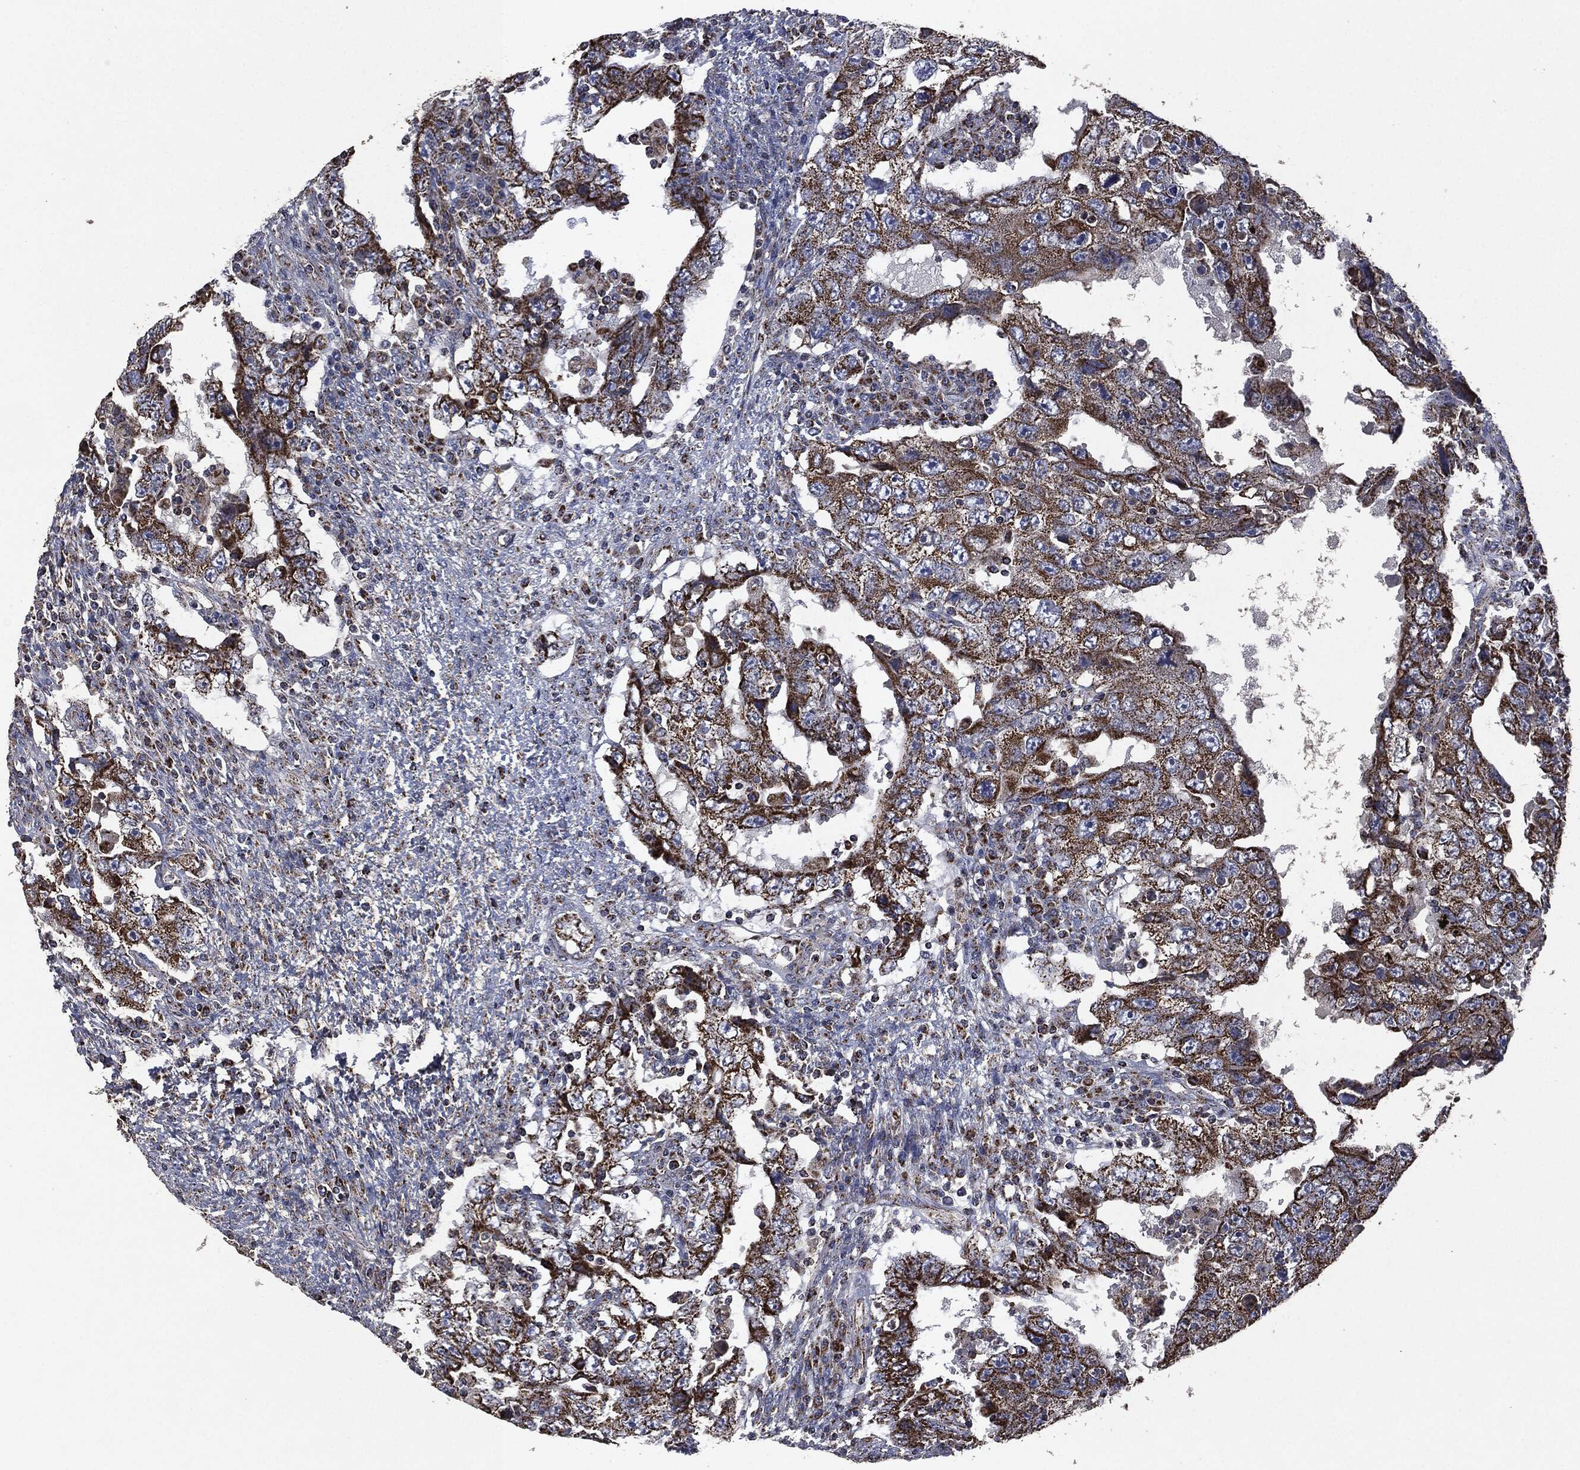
{"staining": {"intensity": "strong", "quantity": ">75%", "location": "cytoplasmic/membranous"}, "tissue": "testis cancer", "cell_type": "Tumor cells", "image_type": "cancer", "snomed": [{"axis": "morphology", "description": "Carcinoma, Embryonal, NOS"}, {"axis": "topography", "description": "Testis"}], "caption": "Immunohistochemical staining of testis embryonal carcinoma reveals high levels of strong cytoplasmic/membranous expression in about >75% of tumor cells. The protein is shown in brown color, while the nuclei are stained blue.", "gene": "RYK", "patient": {"sex": "male", "age": 26}}